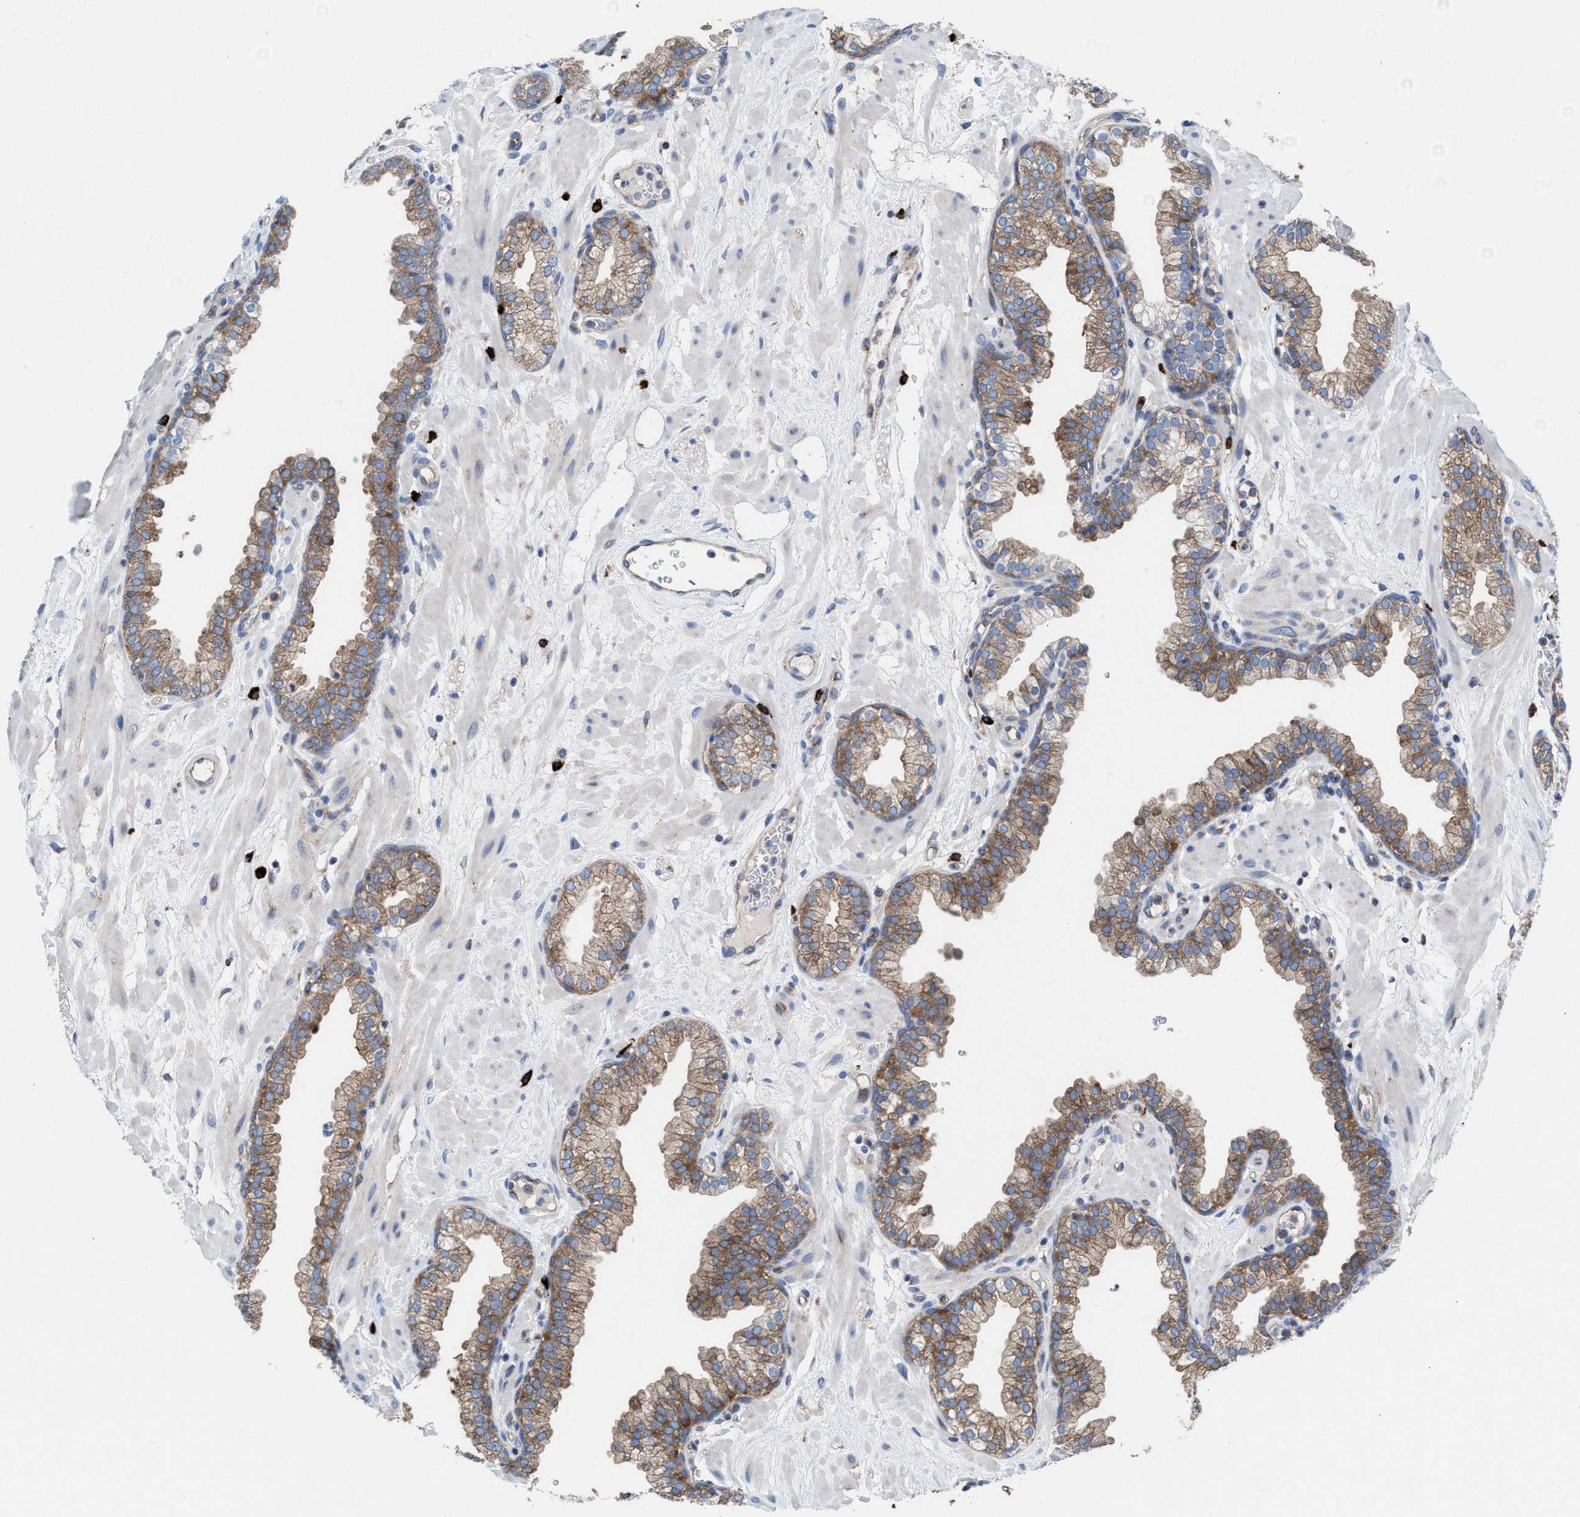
{"staining": {"intensity": "moderate", "quantity": "25%-75%", "location": "cytoplasmic/membranous"}, "tissue": "prostate", "cell_type": "Glandular cells", "image_type": "normal", "snomed": [{"axis": "morphology", "description": "Normal tissue, NOS"}, {"axis": "morphology", "description": "Urothelial carcinoma, Low grade"}, {"axis": "topography", "description": "Urinary bladder"}, {"axis": "topography", "description": "Prostate"}], "caption": "Benign prostate demonstrates moderate cytoplasmic/membranous expression in approximately 25%-75% of glandular cells, visualized by immunohistochemistry.", "gene": "NYAP1", "patient": {"sex": "male", "age": 60}}